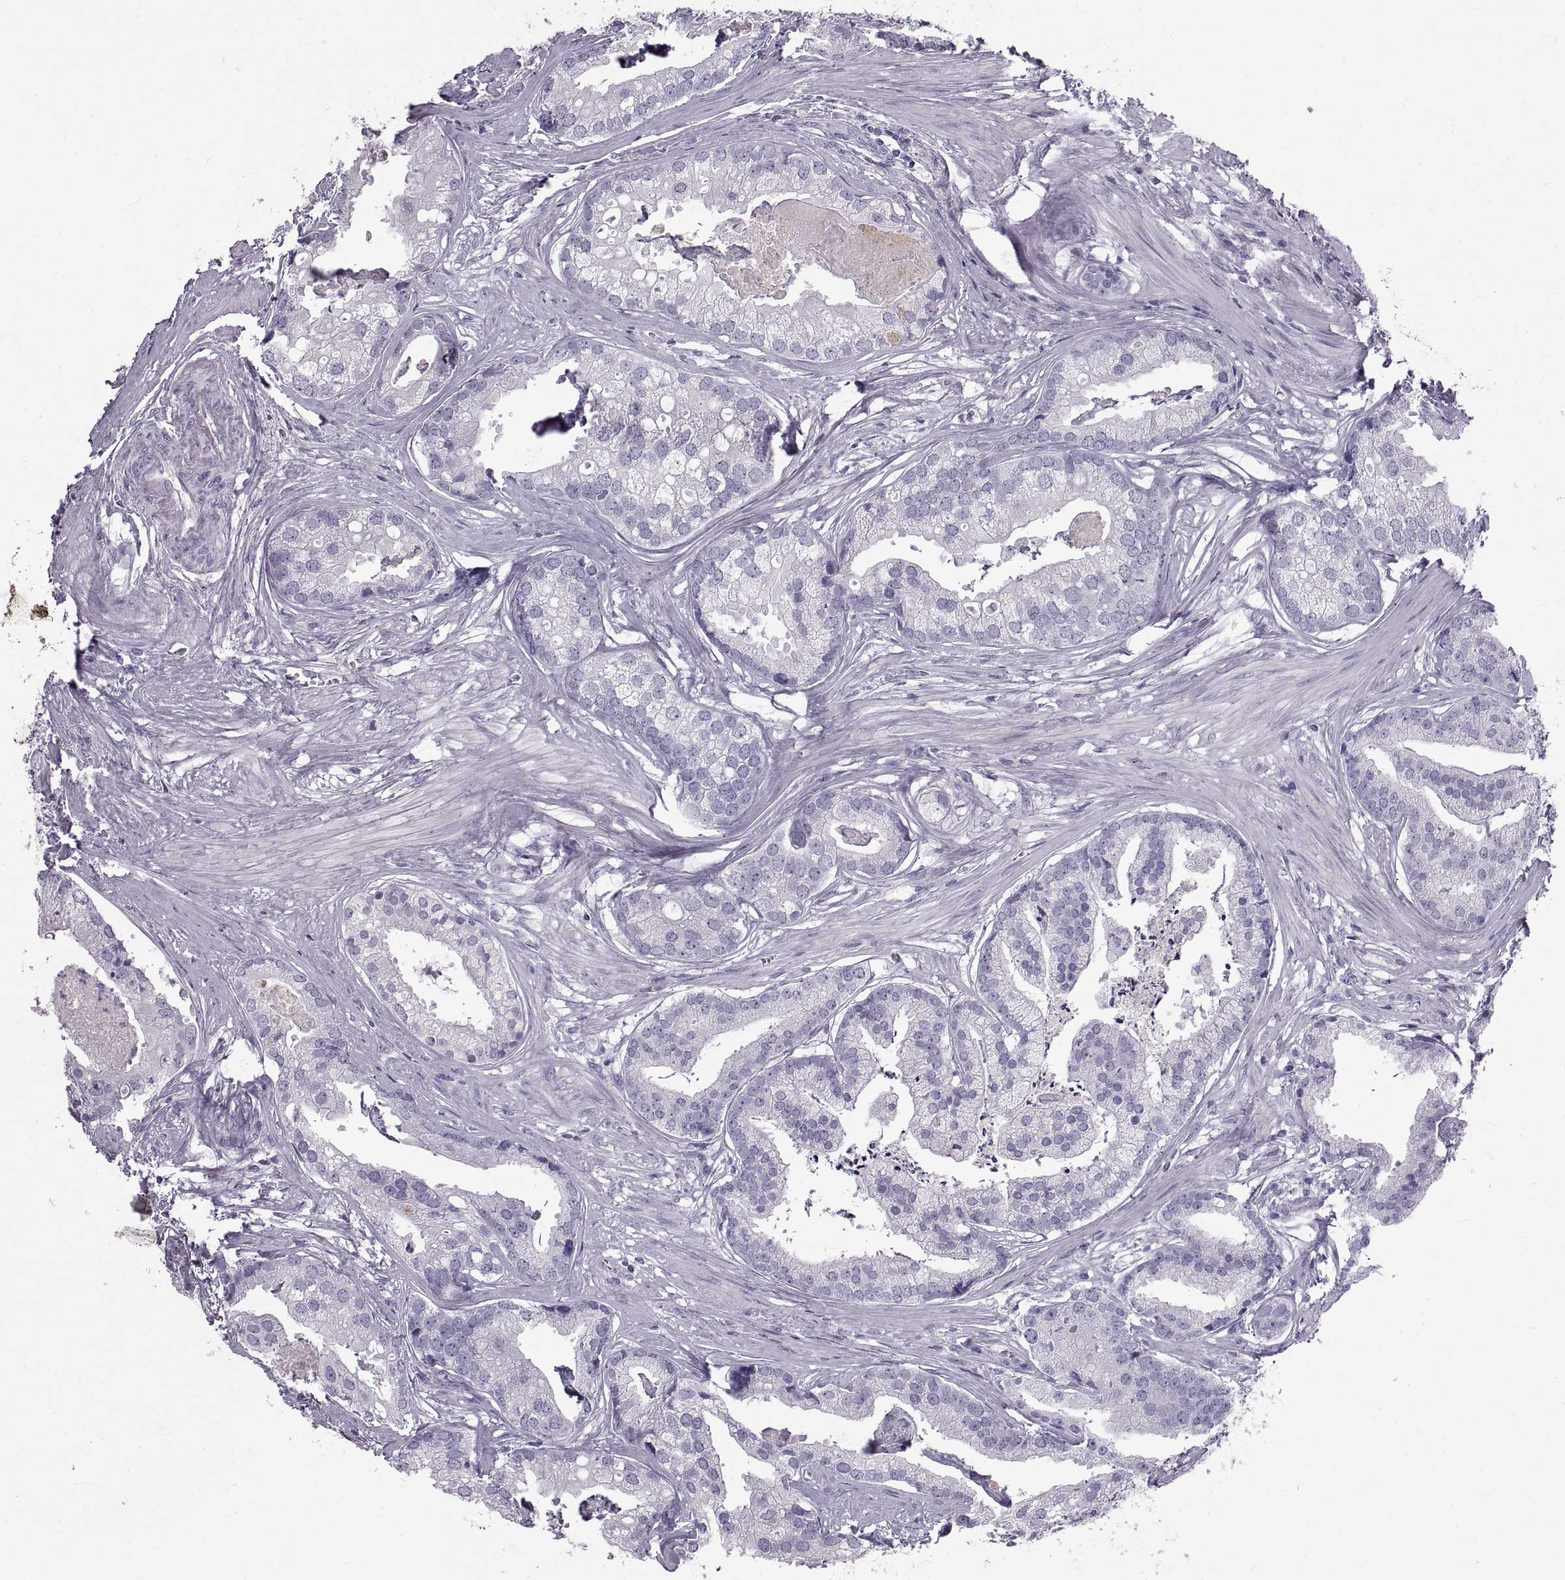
{"staining": {"intensity": "negative", "quantity": "none", "location": "none"}, "tissue": "prostate cancer", "cell_type": "Tumor cells", "image_type": "cancer", "snomed": [{"axis": "morphology", "description": "Adenocarcinoma, NOS"}, {"axis": "topography", "description": "Prostate and seminal vesicle, NOS"}, {"axis": "topography", "description": "Prostate"}], "caption": "A micrograph of prostate adenocarcinoma stained for a protein demonstrates no brown staining in tumor cells.", "gene": "WFDC8", "patient": {"sex": "male", "age": 44}}